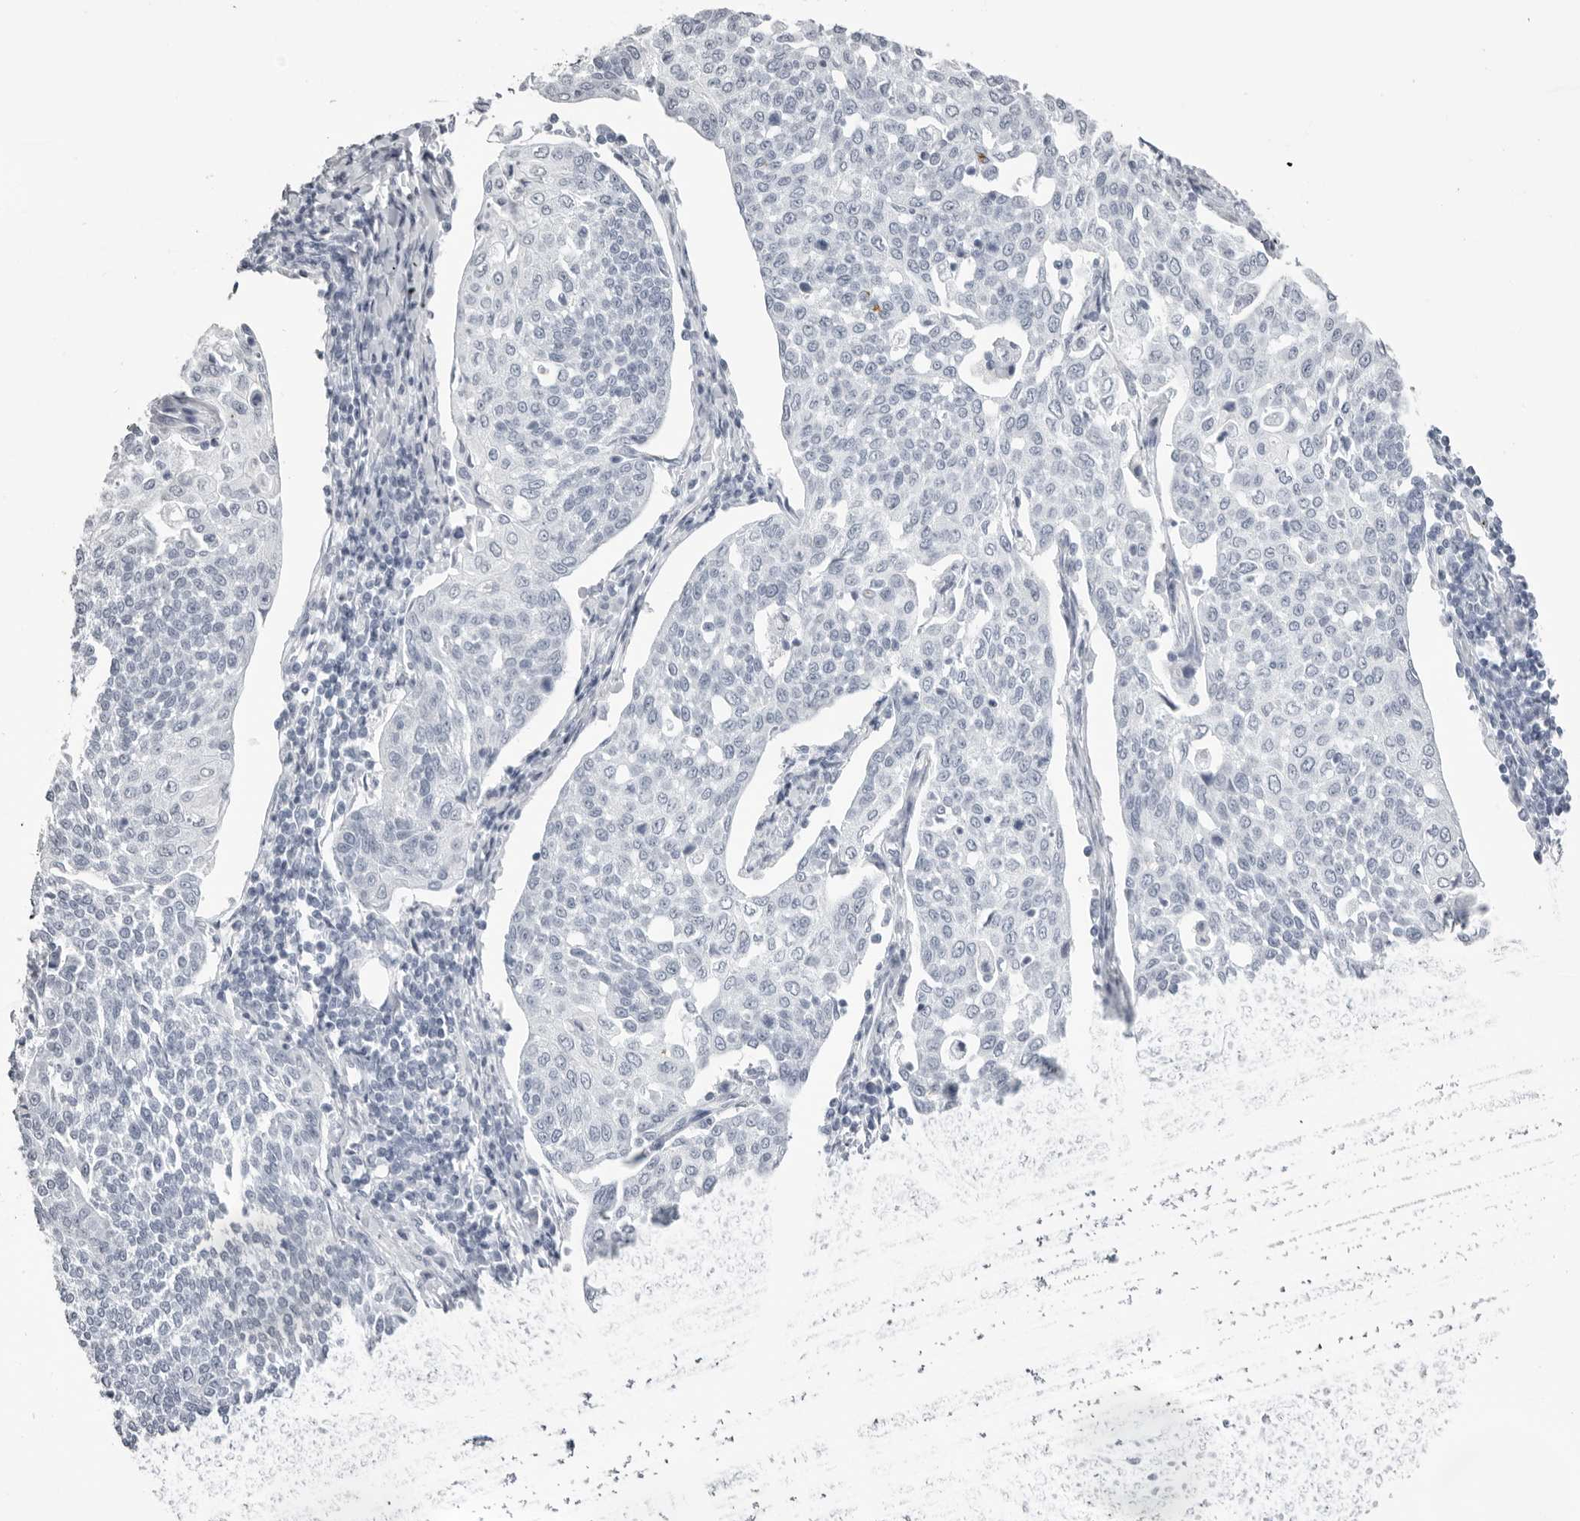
{"staining": {"intensity": "negative", "quantity": "none", "location": "none"}, "tissue": "cervical cancer", "cell_type": "Tumor cells", "image_type": "cancer", "snomed": [{"axis": "morphology", "description": "Squamous cell carcinoma, NOS"}, {"axis": "topography", "description": "Cervix"}], "caption": "DAB (3,3'-diaminobenzidine) immunohistochemical staining of cervical cancer exhibits no significant staining in tumor cells.", "gene": "KLK9", "patient": {"sex": "female", "age": 34}}